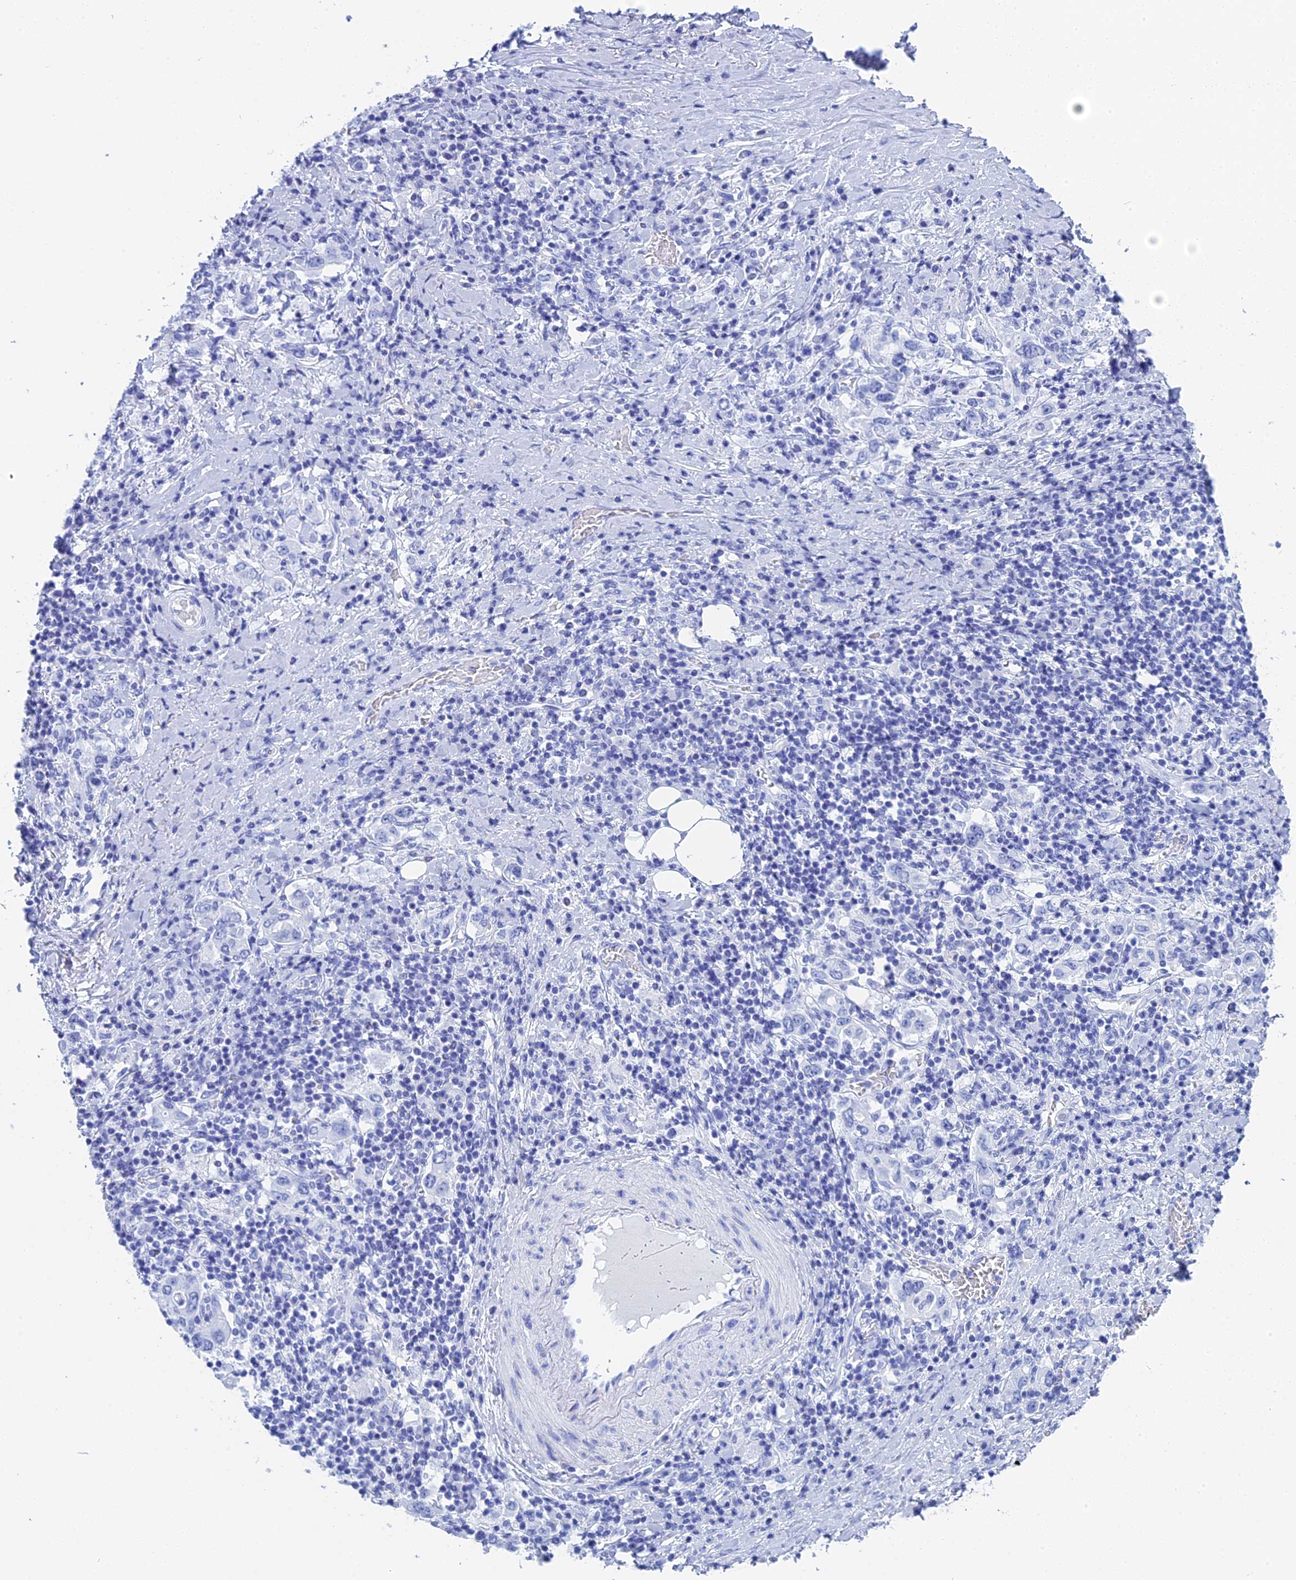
{"staining": {"intensity": "negative", "quantity": "none", "location": "none"}, "tissue": "stomach cancer", "cell_type": "Tumor cells", "image_type": "cancer", "snomed": [{"axis": "morphology", "description": "Adenocarcinoma, NOS"}, {"axis": "topography", "description": "Stomach, upper"}, {"axis": "topography", "description": "Stomach"}], "caption": "This is an immunohistochemistry (IHC) image of human stomach cancer. There is no staining in tumor cells.", "gene": "TEX101", "patient": {"sex": "male", "age": 62}}